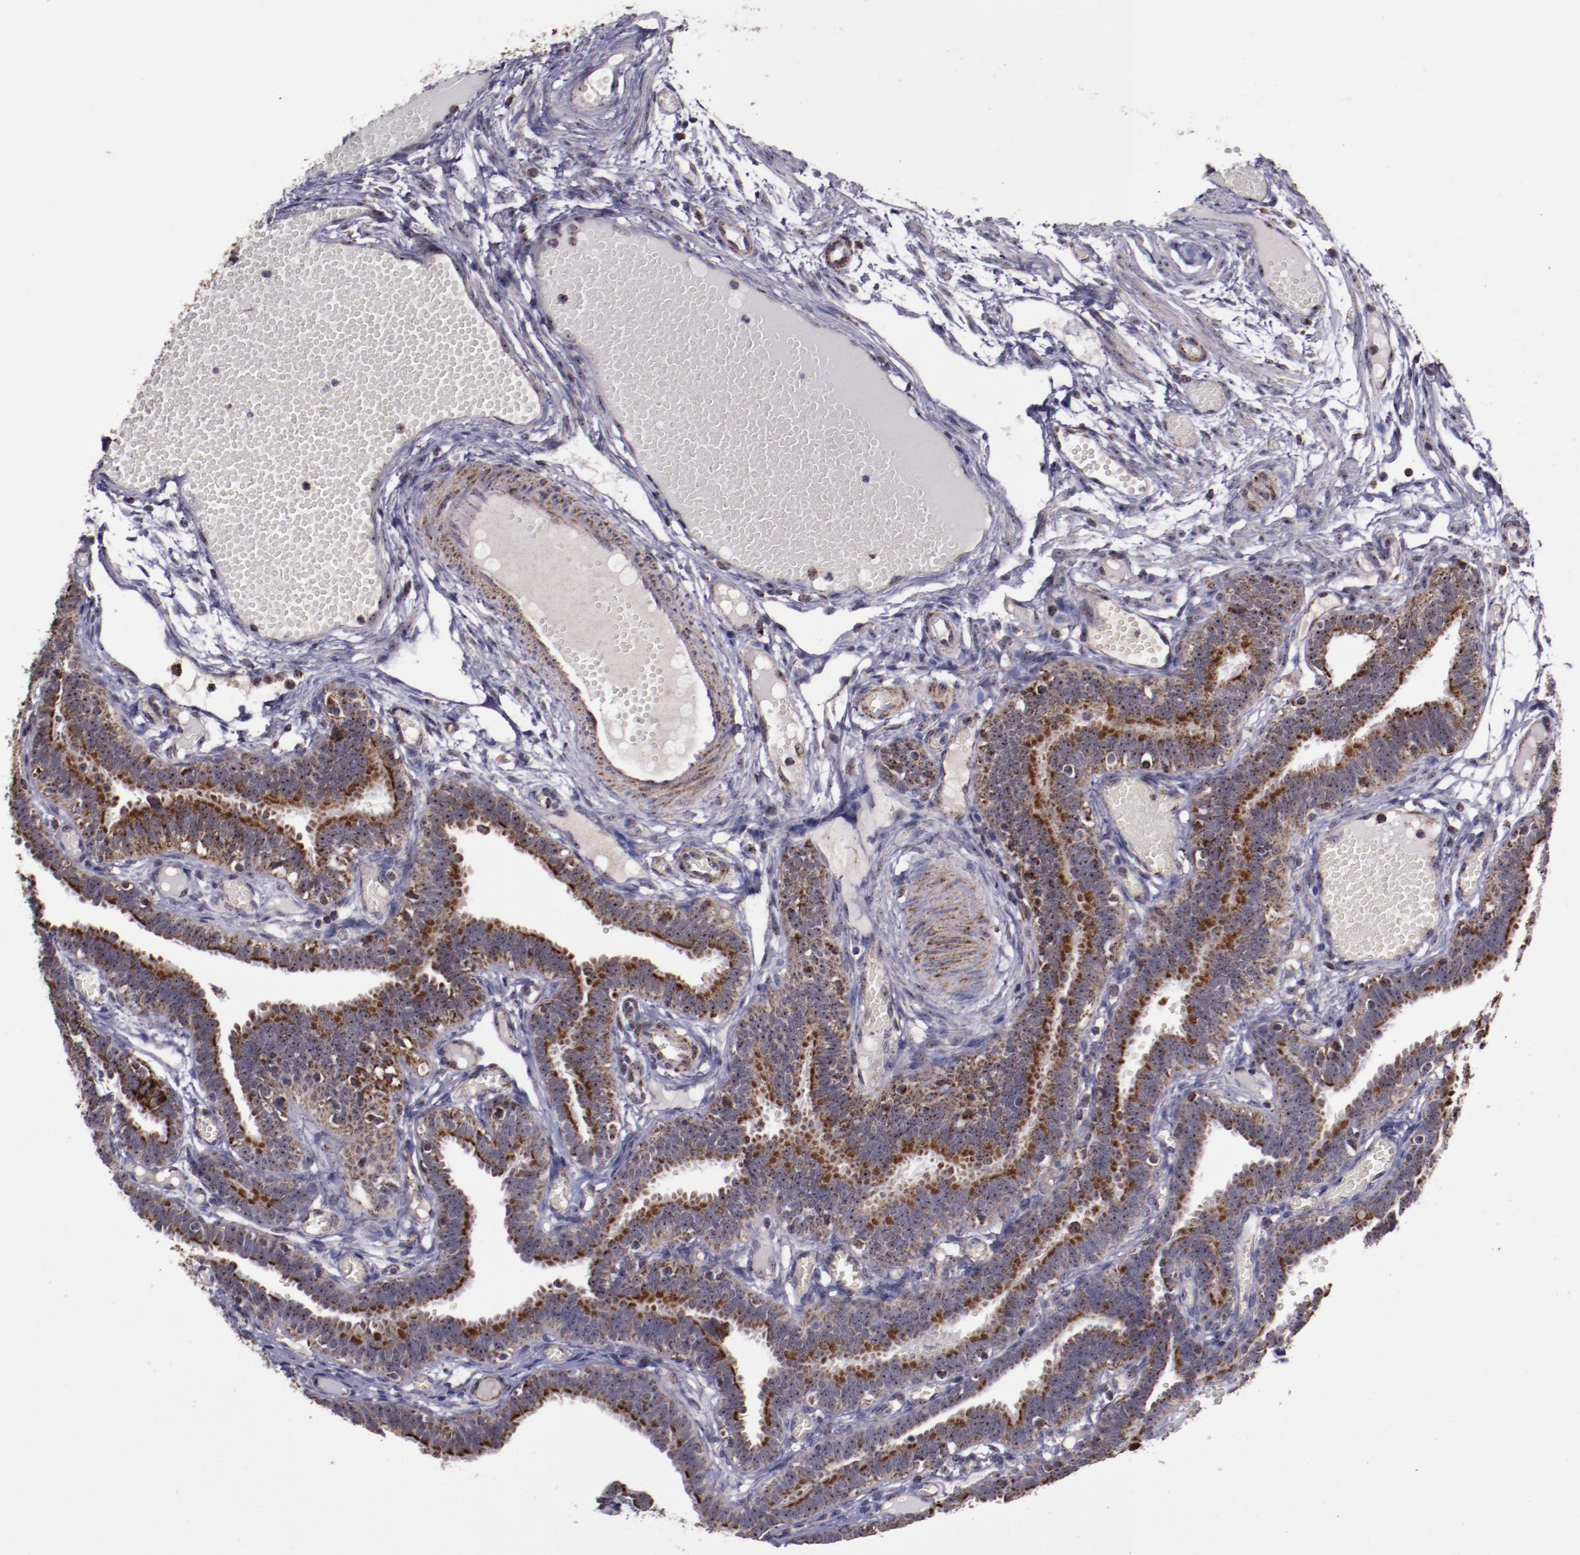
{"staining": {"intensity": "strong", "quantity": ">75%", "location": "cytoplasmic/membranous"}, "tissue": "fallopian tube", "cell_type": "Glandular cells", "image_type": "normal", "snomed": [{"axis": "morphology", "description": "Normal tissue, NOS"}, {"axis": "topography", "description": "Fallopian tube"}], "caption": "Unremarkable fallopian tube was stained to show a protein in brown. There is high levels of strong cytoplasmic/membranous expression in approximately >75% of glandular cells.", "gene": "LONP1", "patient": {"sex": "female", "age": 29}}